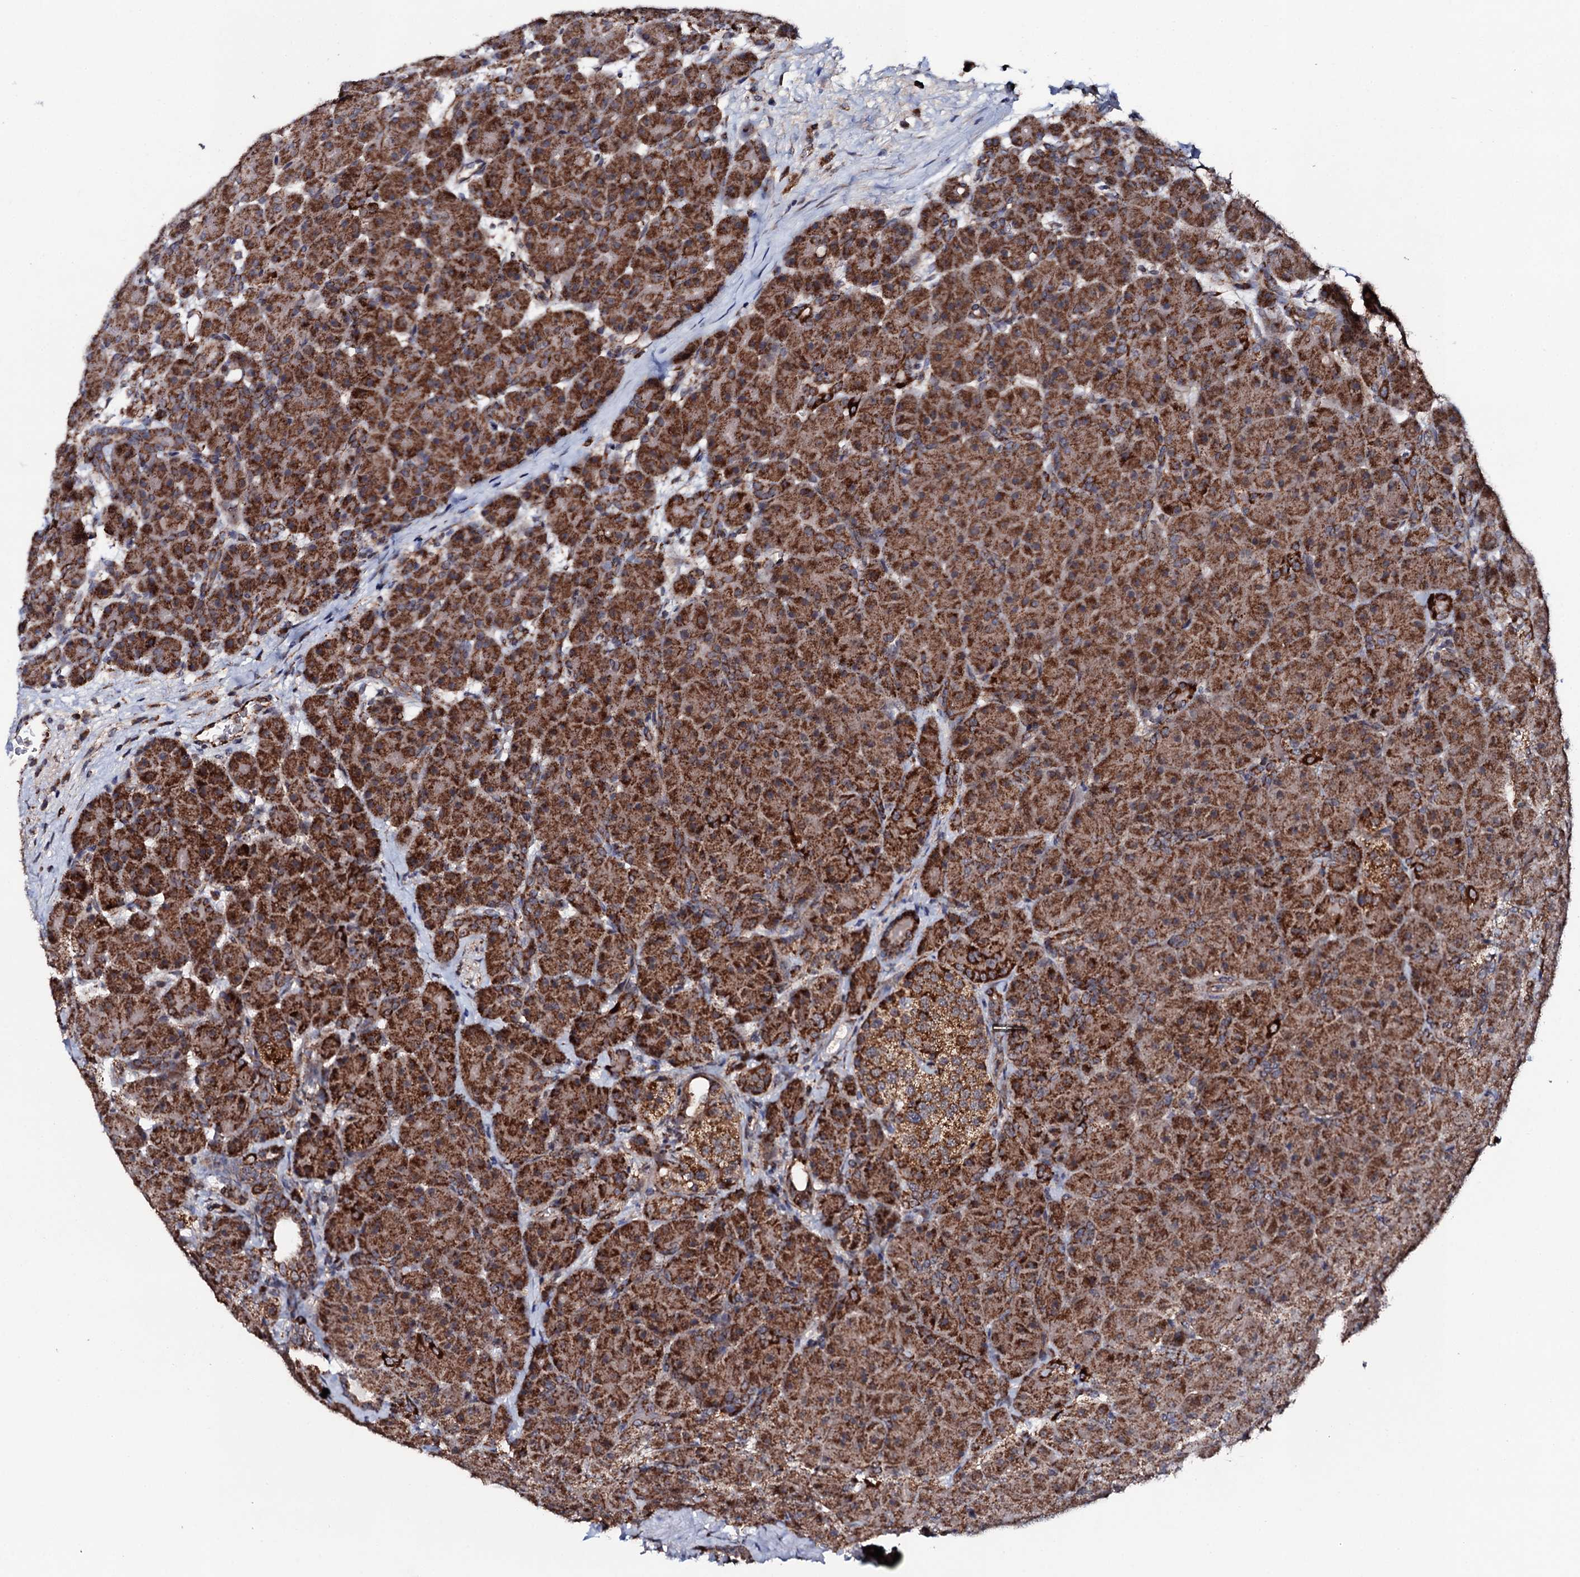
{"staining": {"intensity": "strong", "quantity": ">75%", "location": "cytoplasmic/membranous"}, "tissue": "pancreas", "cell_type": "Exocrine glandular cells", "image_type": "normal", "snomed": [{"axis": "morphology", "description": "Normal tissue, NOS"}, {"axis": "topography", "description": "Pancreas"}], "caption": "Protein expression analysis of unremarkable pancreas demonstrates strong cytoplasmic/membranous staining in about >75% of exocrine glandular cells. The staining was performed using DAB, with brown indicating positive protein expression. Nuclei are stained blue with hematoxylin.", "gene": "MTIF3", "patient": {"sex": "male", "age": 66}}